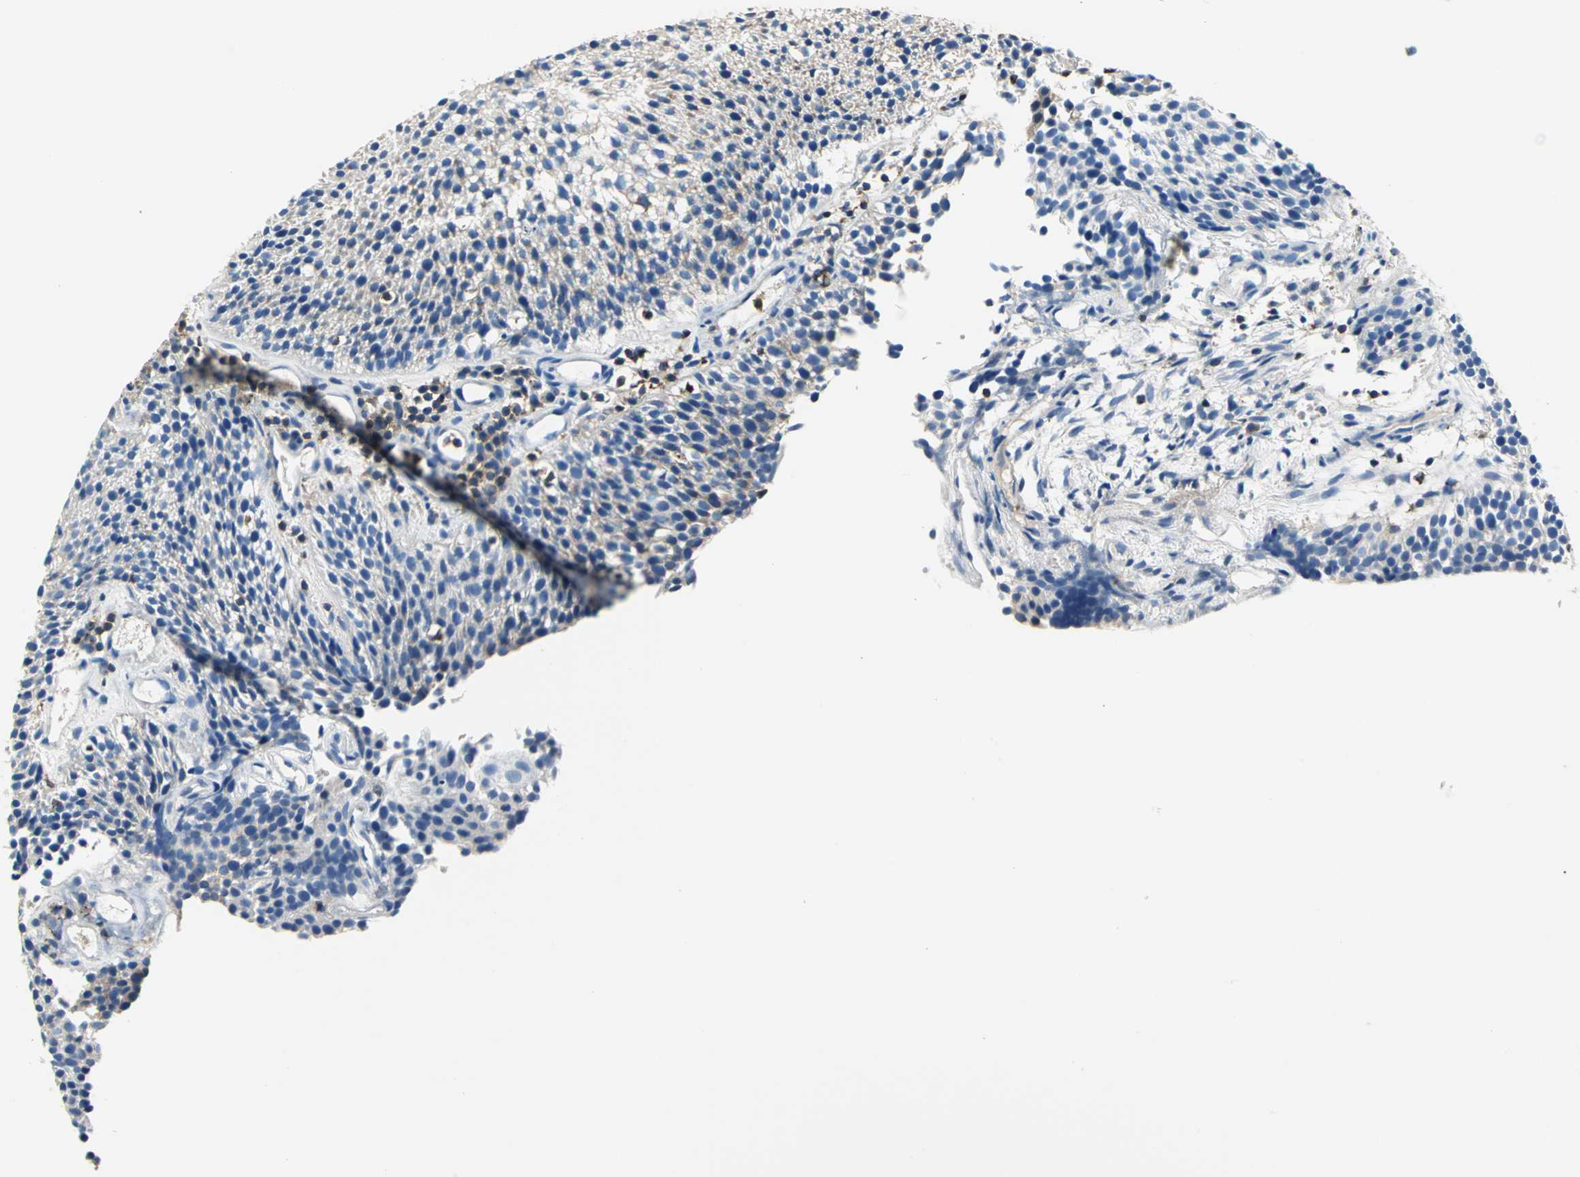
{"staining": {"intensity": "moderate", "quantity": "<25%", "location": "cytoplasmic/membranous"}, "tissue": "urothelial cancer", "cell_type": "Tumor cells", "image_type": "cancer", "snomed": [{"axis": "morphology", "description": "Urothelial carcinoma, Low grade"}, {"axis": "topography", "description": "Urinary bladder"}], "caption": "Low-grade urothelial carcinoma stained for a protein exhibits moderate cytoplasmic/membranous positivity in tumor cells. (IHC, brightfield microscopy, high magnification).", "gene": "SEPTIN6", "patient": {"sex": "male", "age": 85}}